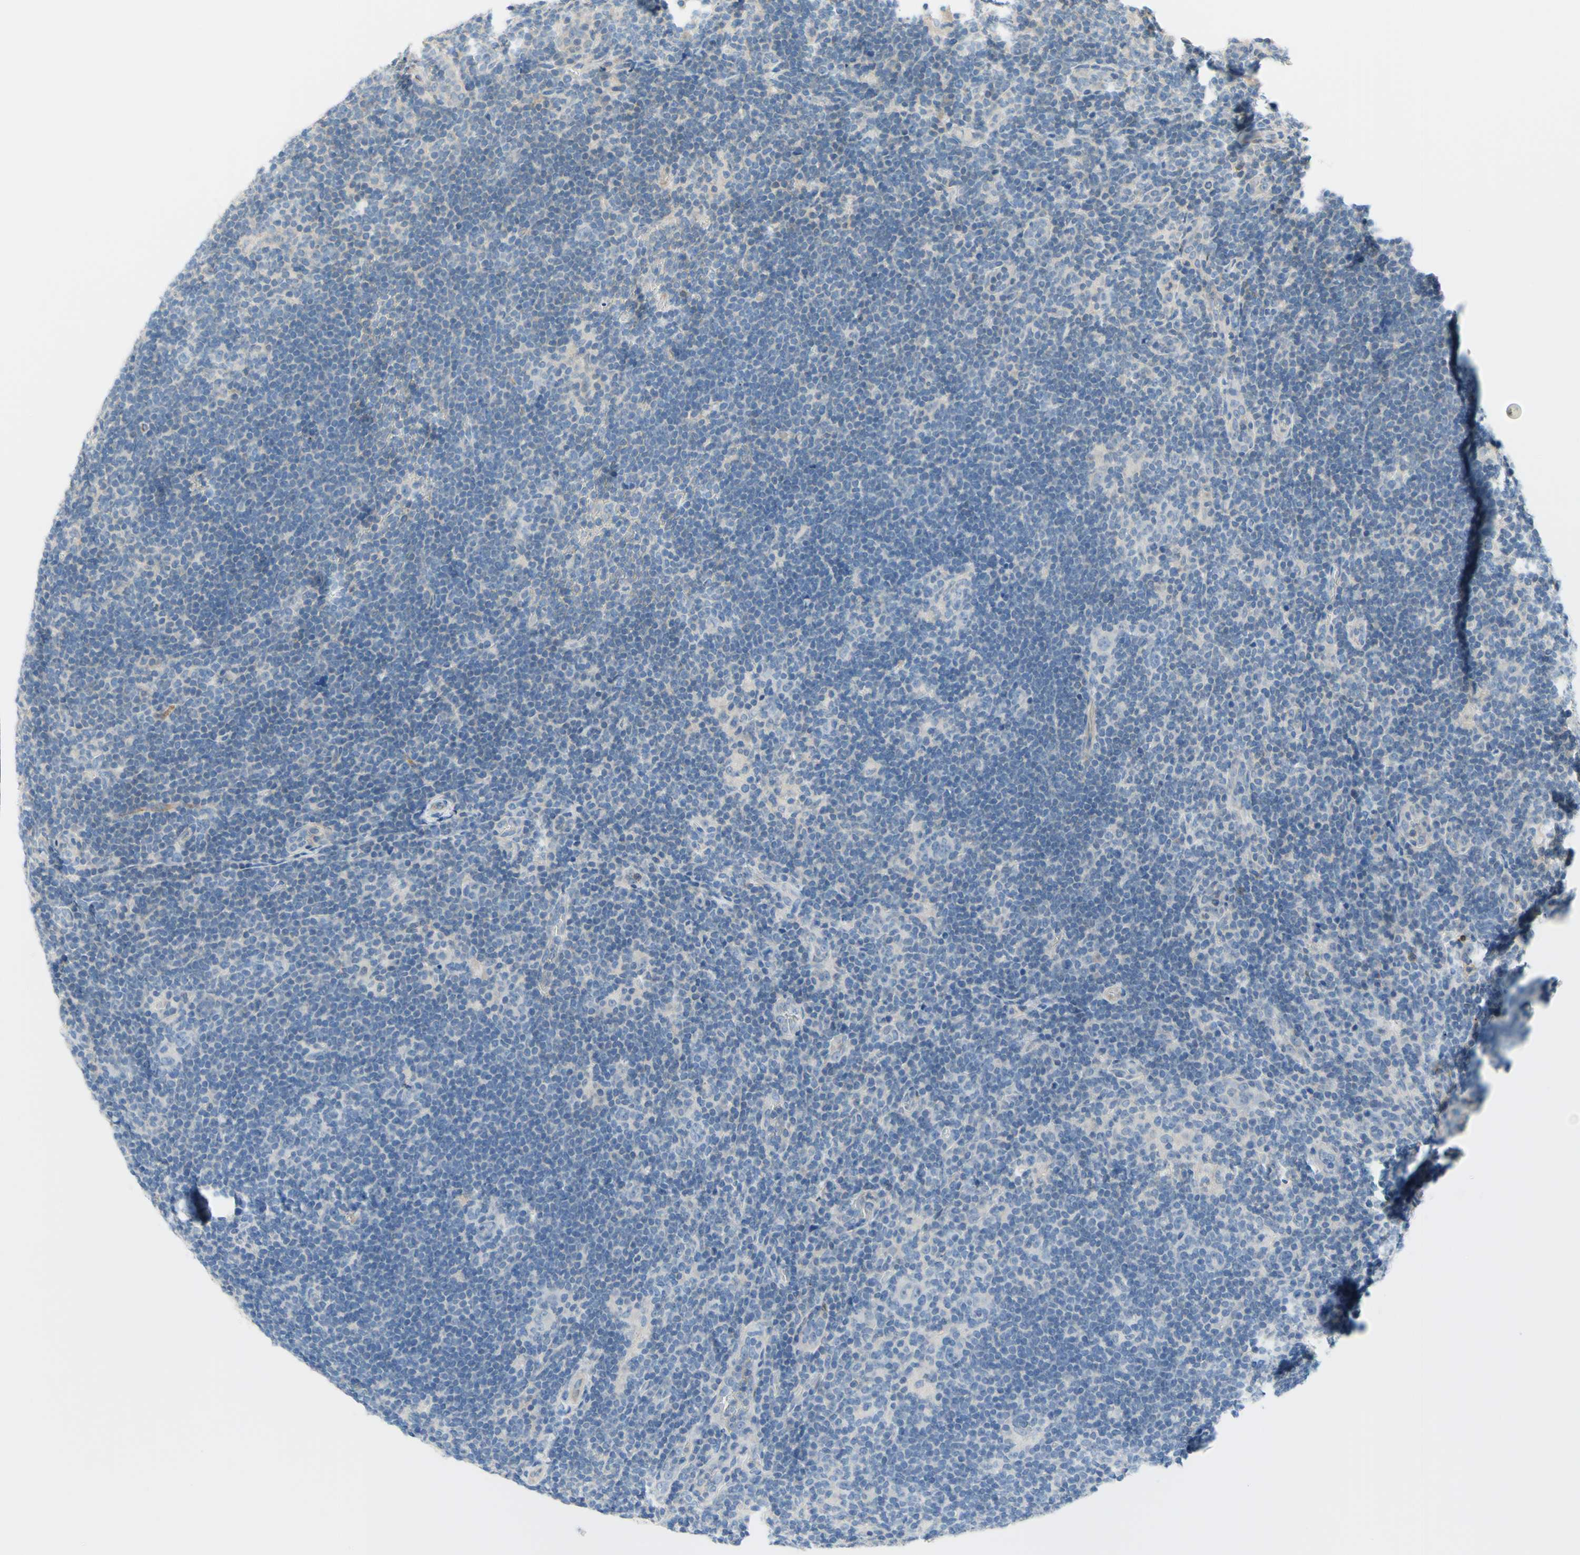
{"staining": {"intensity": "negative", "quantity": "none", "location": "none"}, "tissue": "lymphoma", "cell_type": "Tumor cells", "image_type": "cancer", "snomed": [{"axis": "morphology", "description": "Hodgkin's disease, NOS"}, {"axis": "topography", "description": "Lymph node"}], "caption": "This histopathology image is of lymphoma stained with immunohistochemistry (IHC) to label a protein in brown with the nuclei are counter-stained blue. There is no staining in tumor cells.", "gene": "PRRG2", "patient": {"sex": "female", "age": 57}}